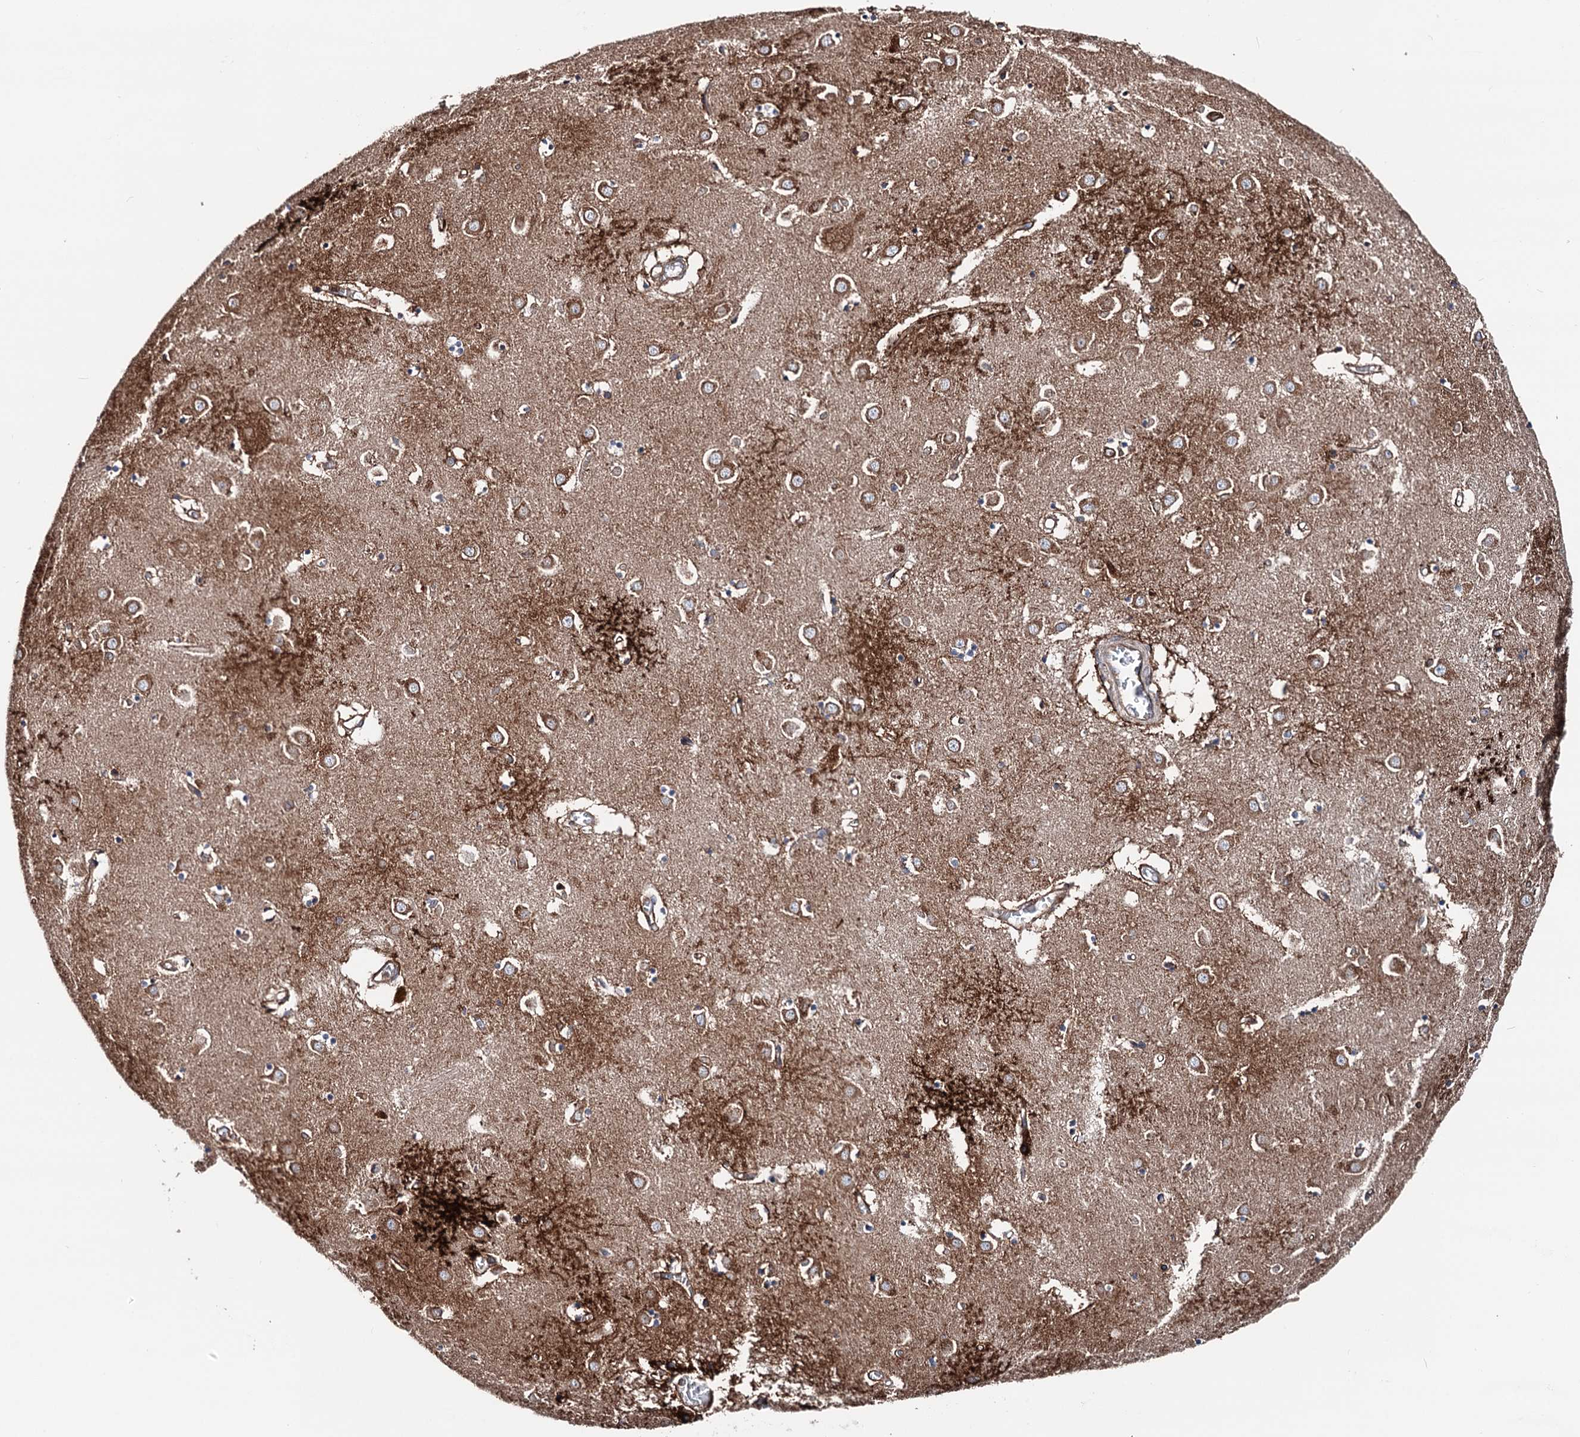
{"staining": {"intensity": "strong", "quantity": "<25%", "location": "cytoplasmic/membranous"}, "tissue": "caudate", "cell_type": "Glial cells", "image_type": "normal", "snomed": [{"axis": "morphology", "description": "Normal tissue, NOS"}, {"axis": "topography", "description": "Lateral ventricle wall"}], "caption": "A histopathology image of human caudate stained for a protein displays strong cytoplasmic/membranous brown staining in glial cells. (DAB (3,3'-diaminobenzidine) = brown stain, brightfield microscopy at high magnification).", "gene": "ERP29", "patient": {"sex": "male", "age": 70}}